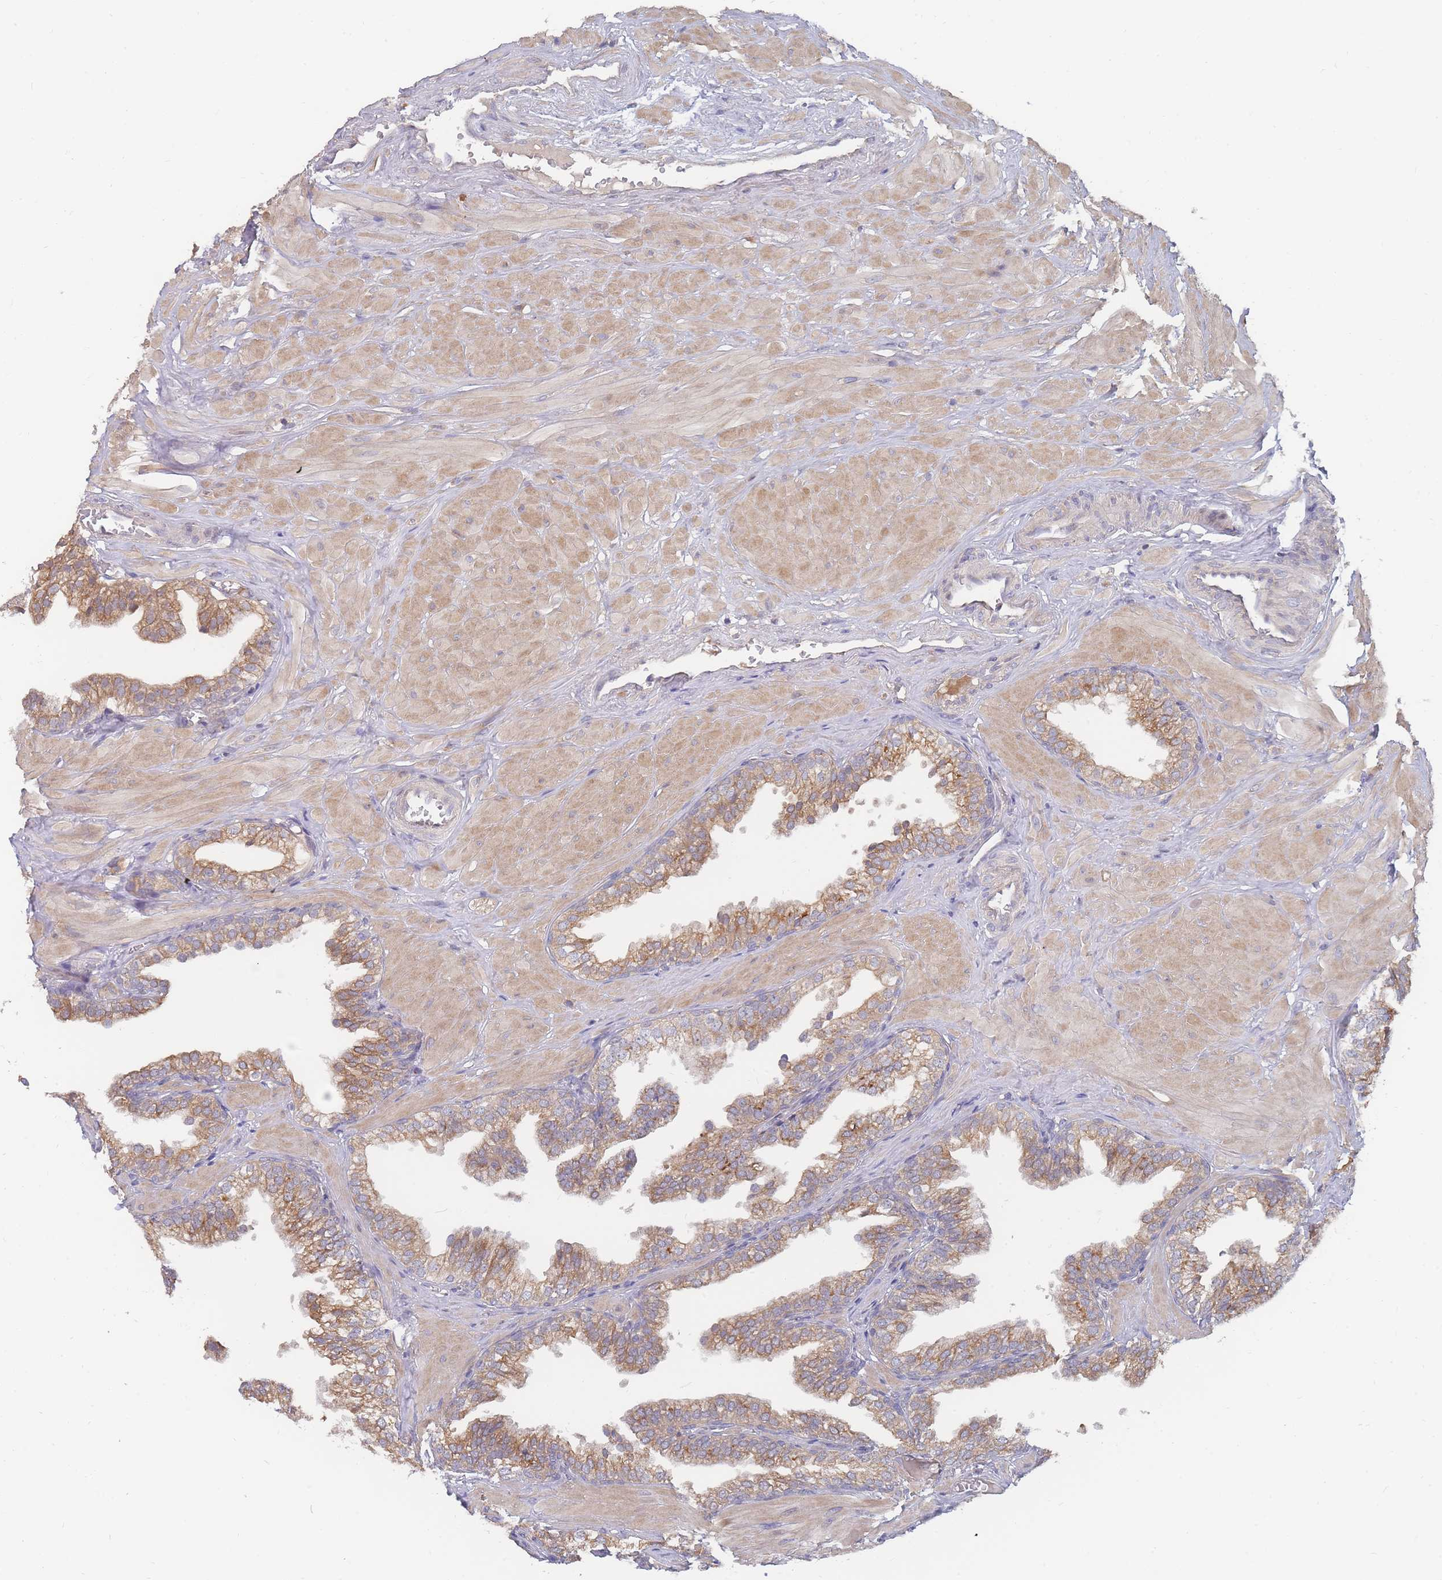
{"staining": {"intensity": "moderate", "quantity": "25%-75%", "location": "cytoplasmic/membranous"}, "tissue": "prostate", "cell_type": "Glandular cells", "image_type": "normal", "snomed": [{"axis": "morphology", "description": "Normal tissue, NOS"}, {"axis": "topography", "description": "Prostate"}, {"axis": "topography", "description": "Peripheral nerve tissue"}], "caption": "Protein staining of normal prostate displays moderate cytoplasmic/membranous expression in approximately 25%-75% of glandular cells.", "gene": "SLC35F5", "patient": {"sex": "male", "age": 55}}